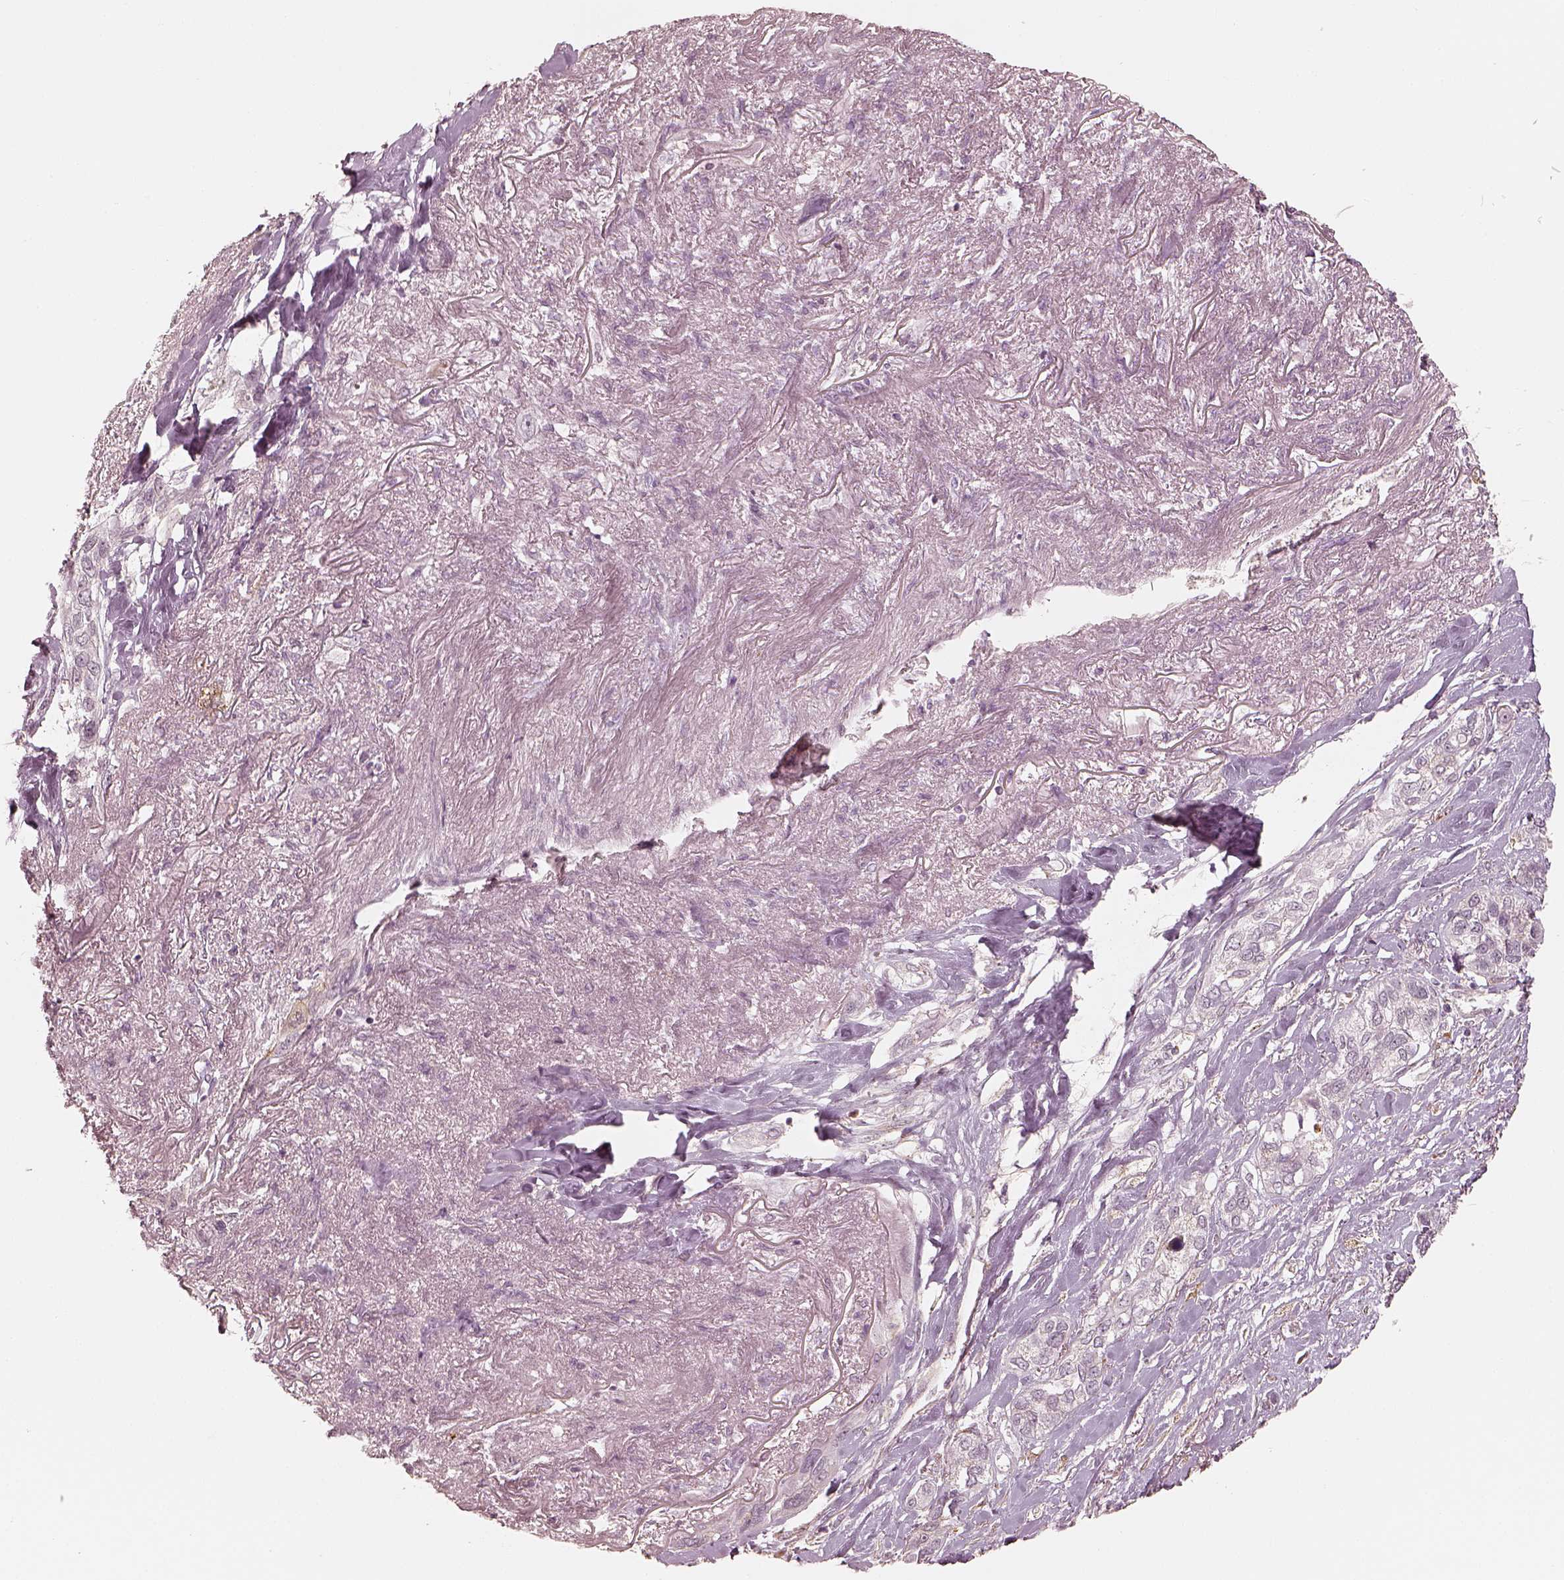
{"staining": {"intensity": "negative", "quantity": "none", "location": "none"}, "tissue": "lung cancer", "cell_type": "Tumor cells", "image_type": "cancer", "snomed": [{"axis": "morphology", "description": "Squamous cell carcinoma, NOS"}, {"axis": "topography", "description": "Lung"}], "caption": "A histopathology image of human lung cancer (squamous cell carcinoma) is negative for staining in tumor cells.", "gene": "GORASP2", "patient": {"sex": "female", "age": 70}}